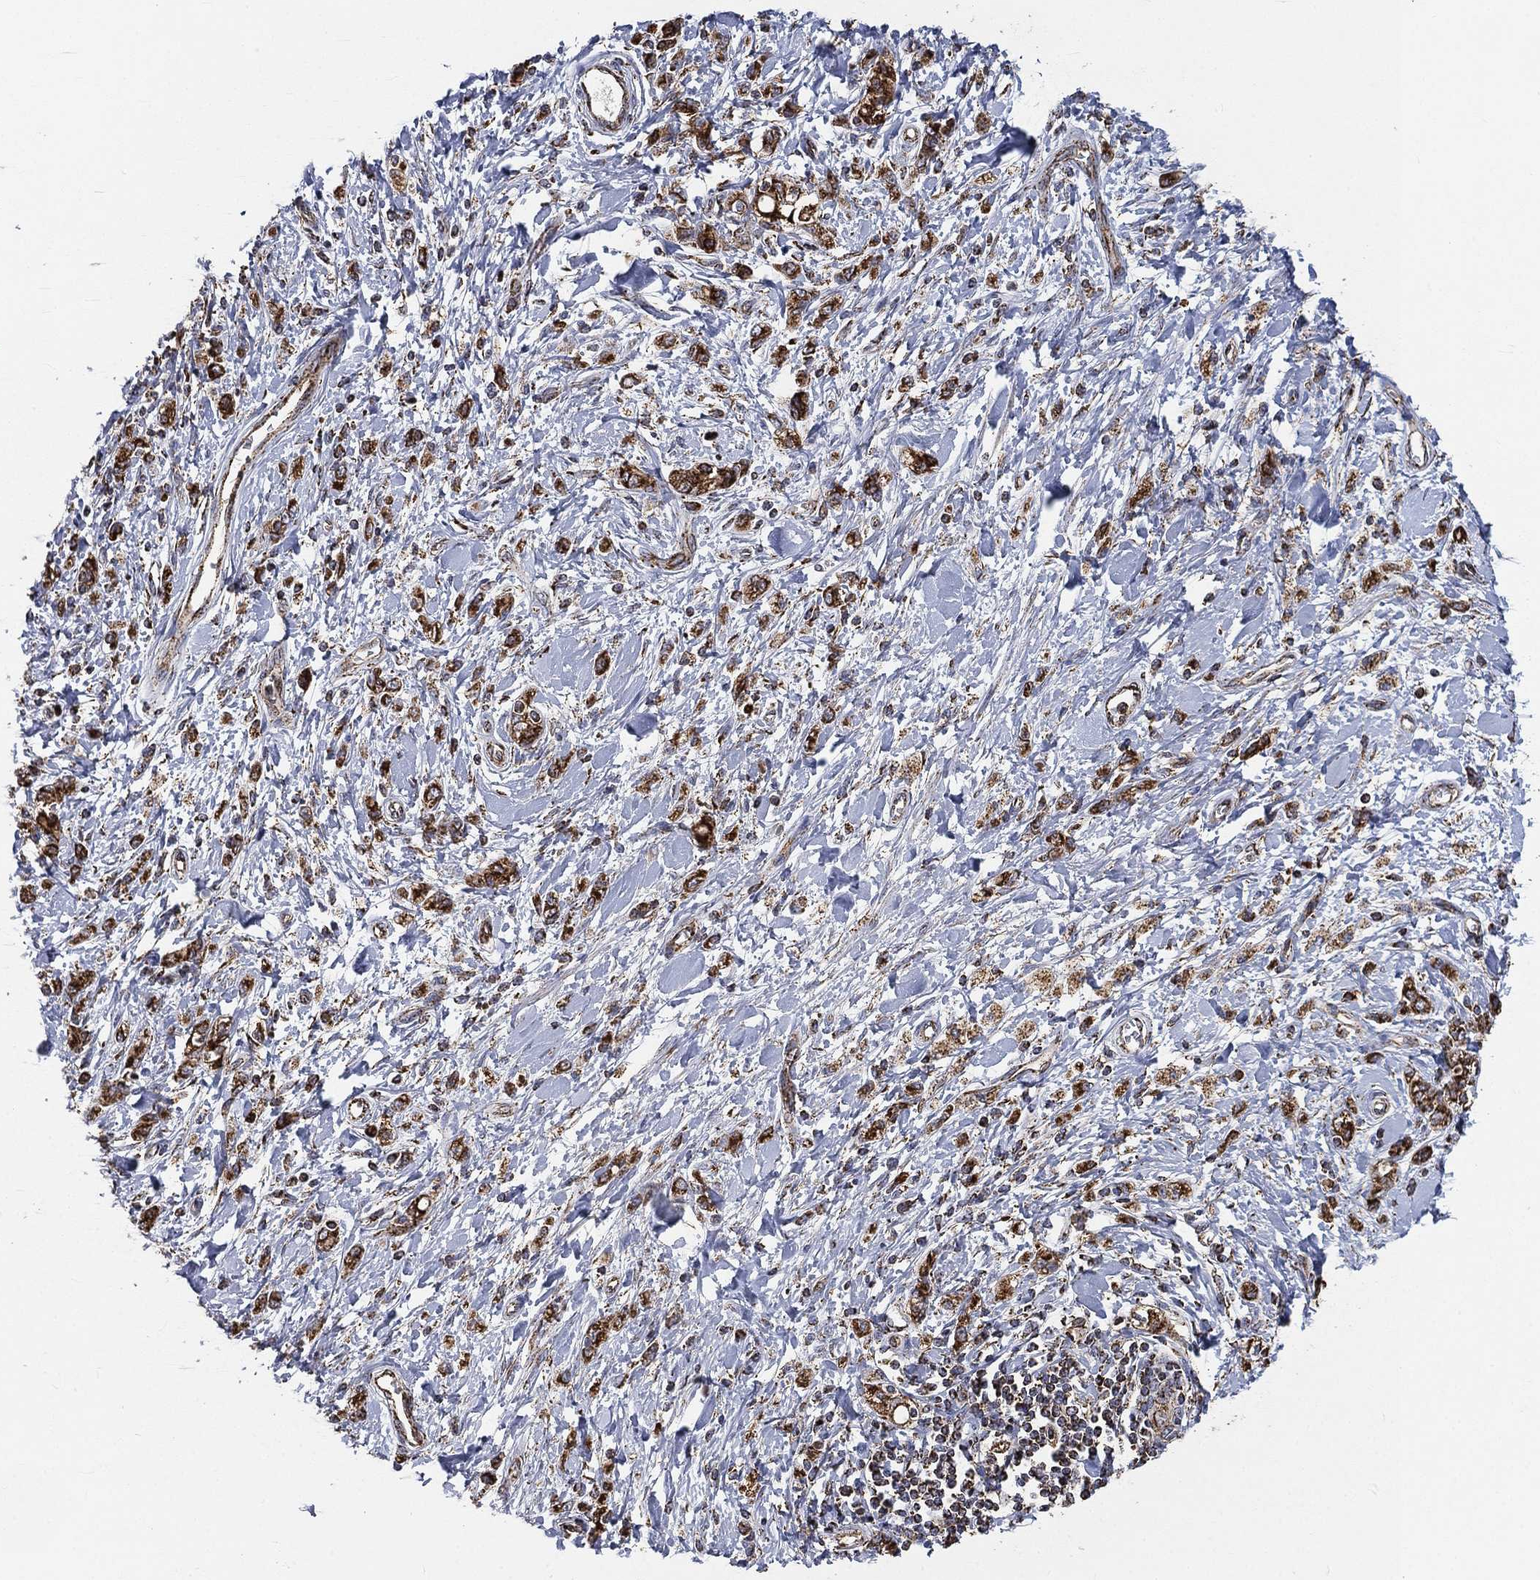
{"staining": {"intensity": "strong", "quantity": ">75%", "location": "cytoplasmic/membranous"}, "tissue": "stomach cancer", "cell_type": "Tumor cells", "image_type": "cancer", "snomed": [{"axis": "morphology", "description": "Adenocarcinoma, NOS"}, {"axis": "topography", "description": "Stomach"}], "caption": "Stomach adenocarcinoma was stained to show a protein in brown. There is high levels of strong cytoplasmic/membranous expression in approximately >75% of tumor cells. The staining was performed using DAB, with brown indicating positive protein expression. Nuclei are stained blue with hematoxylin.", "gene": "SLC38A7", "patient": {"sex": "male", "age": 77}}